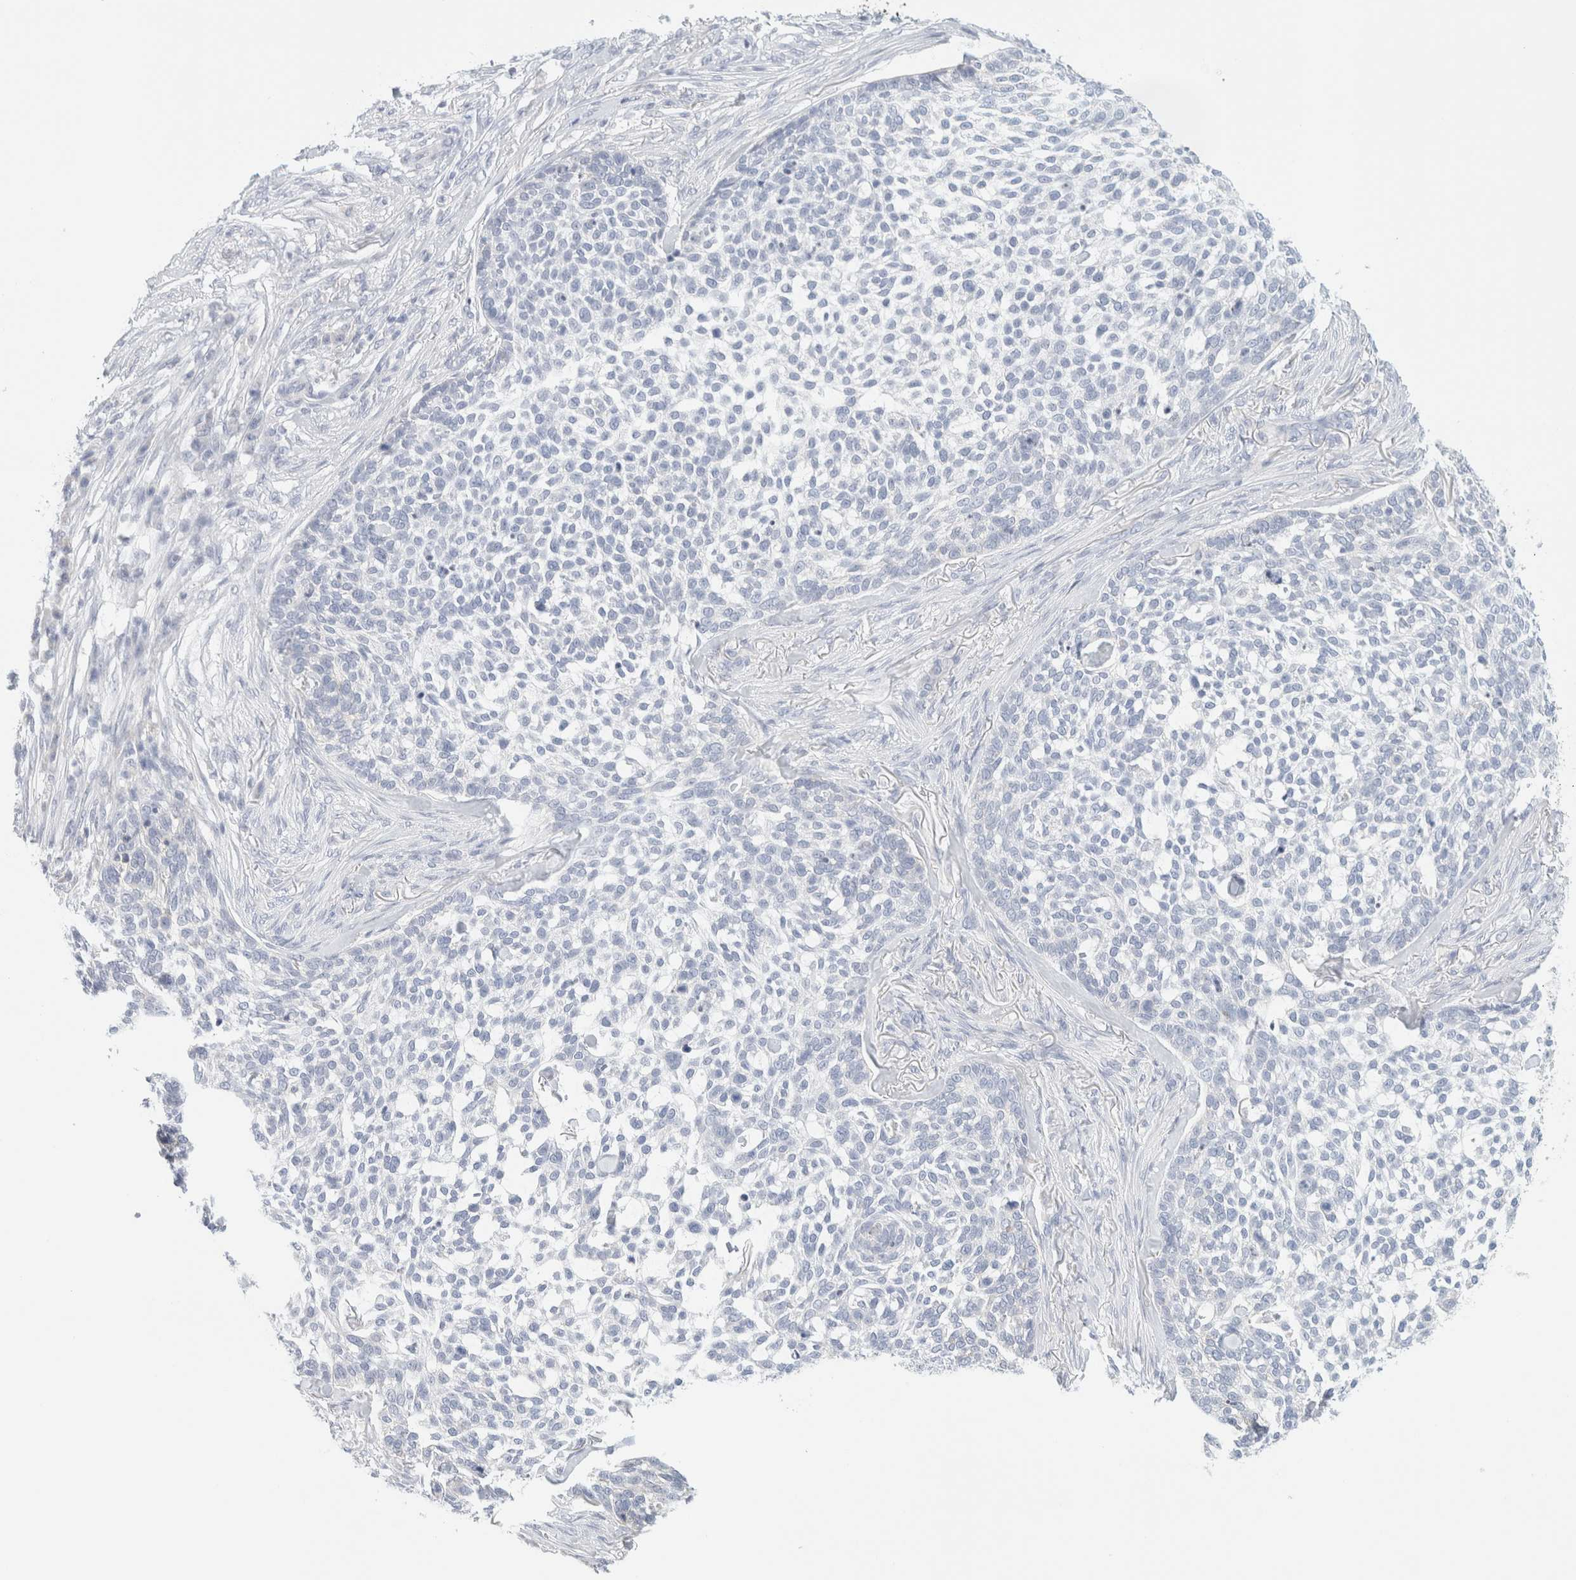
{"staining": {"intensity": "negative", "quantity": "none", "location": "none"}, "tissue": "skin cancer", "cell_type": "Tumor cells", "image_type": "cancer", "snomed": [{"axis": "morphology", "description": "Basal cell carcinoma"}, {"axis": "topography", "description": "Skin"}], "caption": "Tumor cells are negative for protein expression in human skin cancer (basal cell carcinoma). Nuclei are stained in blue.", "gene": "HEXD", "patient": {"sex": "female", "age": 64}}